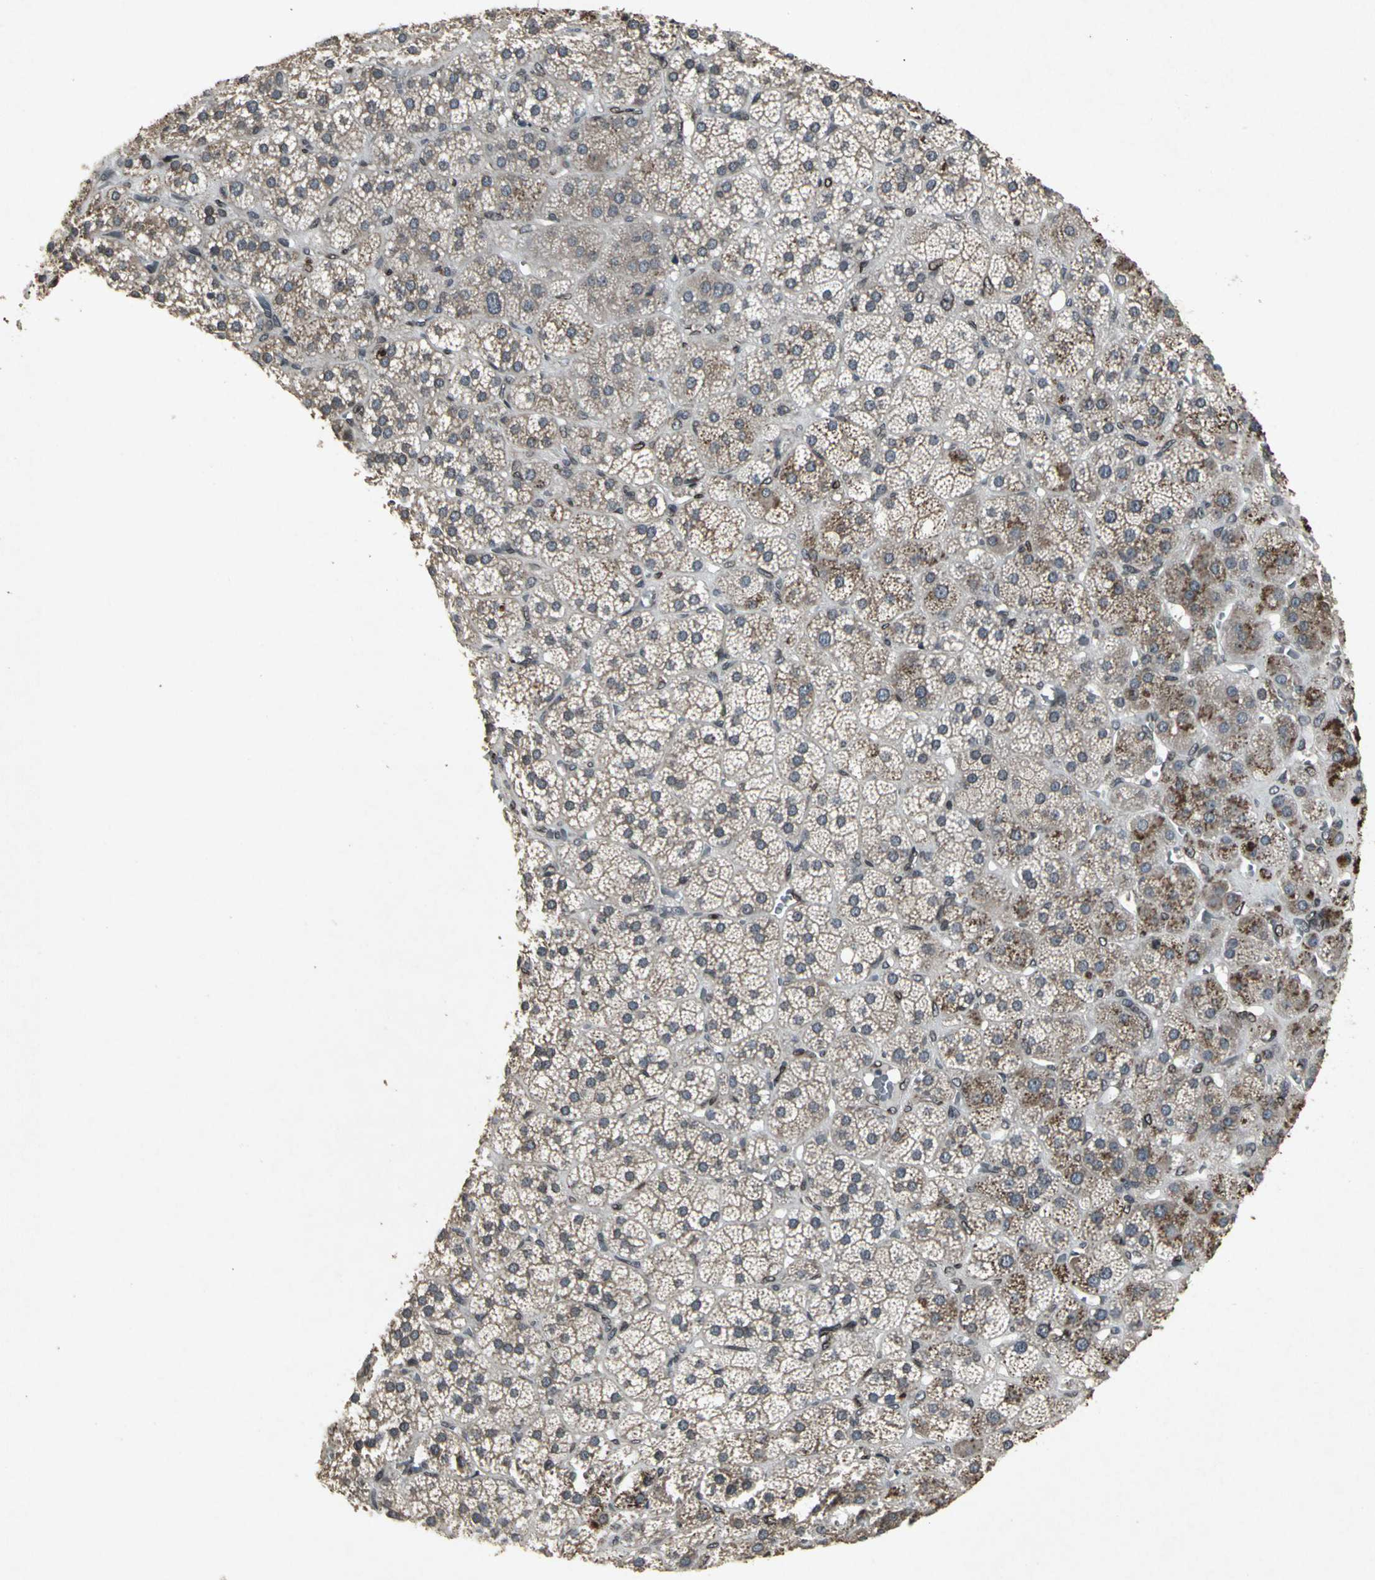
{"staining": {"intensity": "moderate", "quantity": "25%-75%", "location": "cytoplasmic/membranous,nuclear"}, "tissue": "adrenal gland", "cell_type": "Glandular cells", "image_type": "normal", "snomed": [{"axis": "morphology", "description": "Normal tissue, NOS"}, {"axis": "topography", "description": "Adrenal gland"}], "caption": "Immunohistochemistry (IHC) photomicrograph of benign human adrenal gland stained for a protein (brown), which exhibits medium levels of moderate cytoplasmic/membranous,nuclear staining in approximately 25%-75% of glandular cells.", "gene": "SH2B3", "patient": {"sex": "female", "age": 71}}